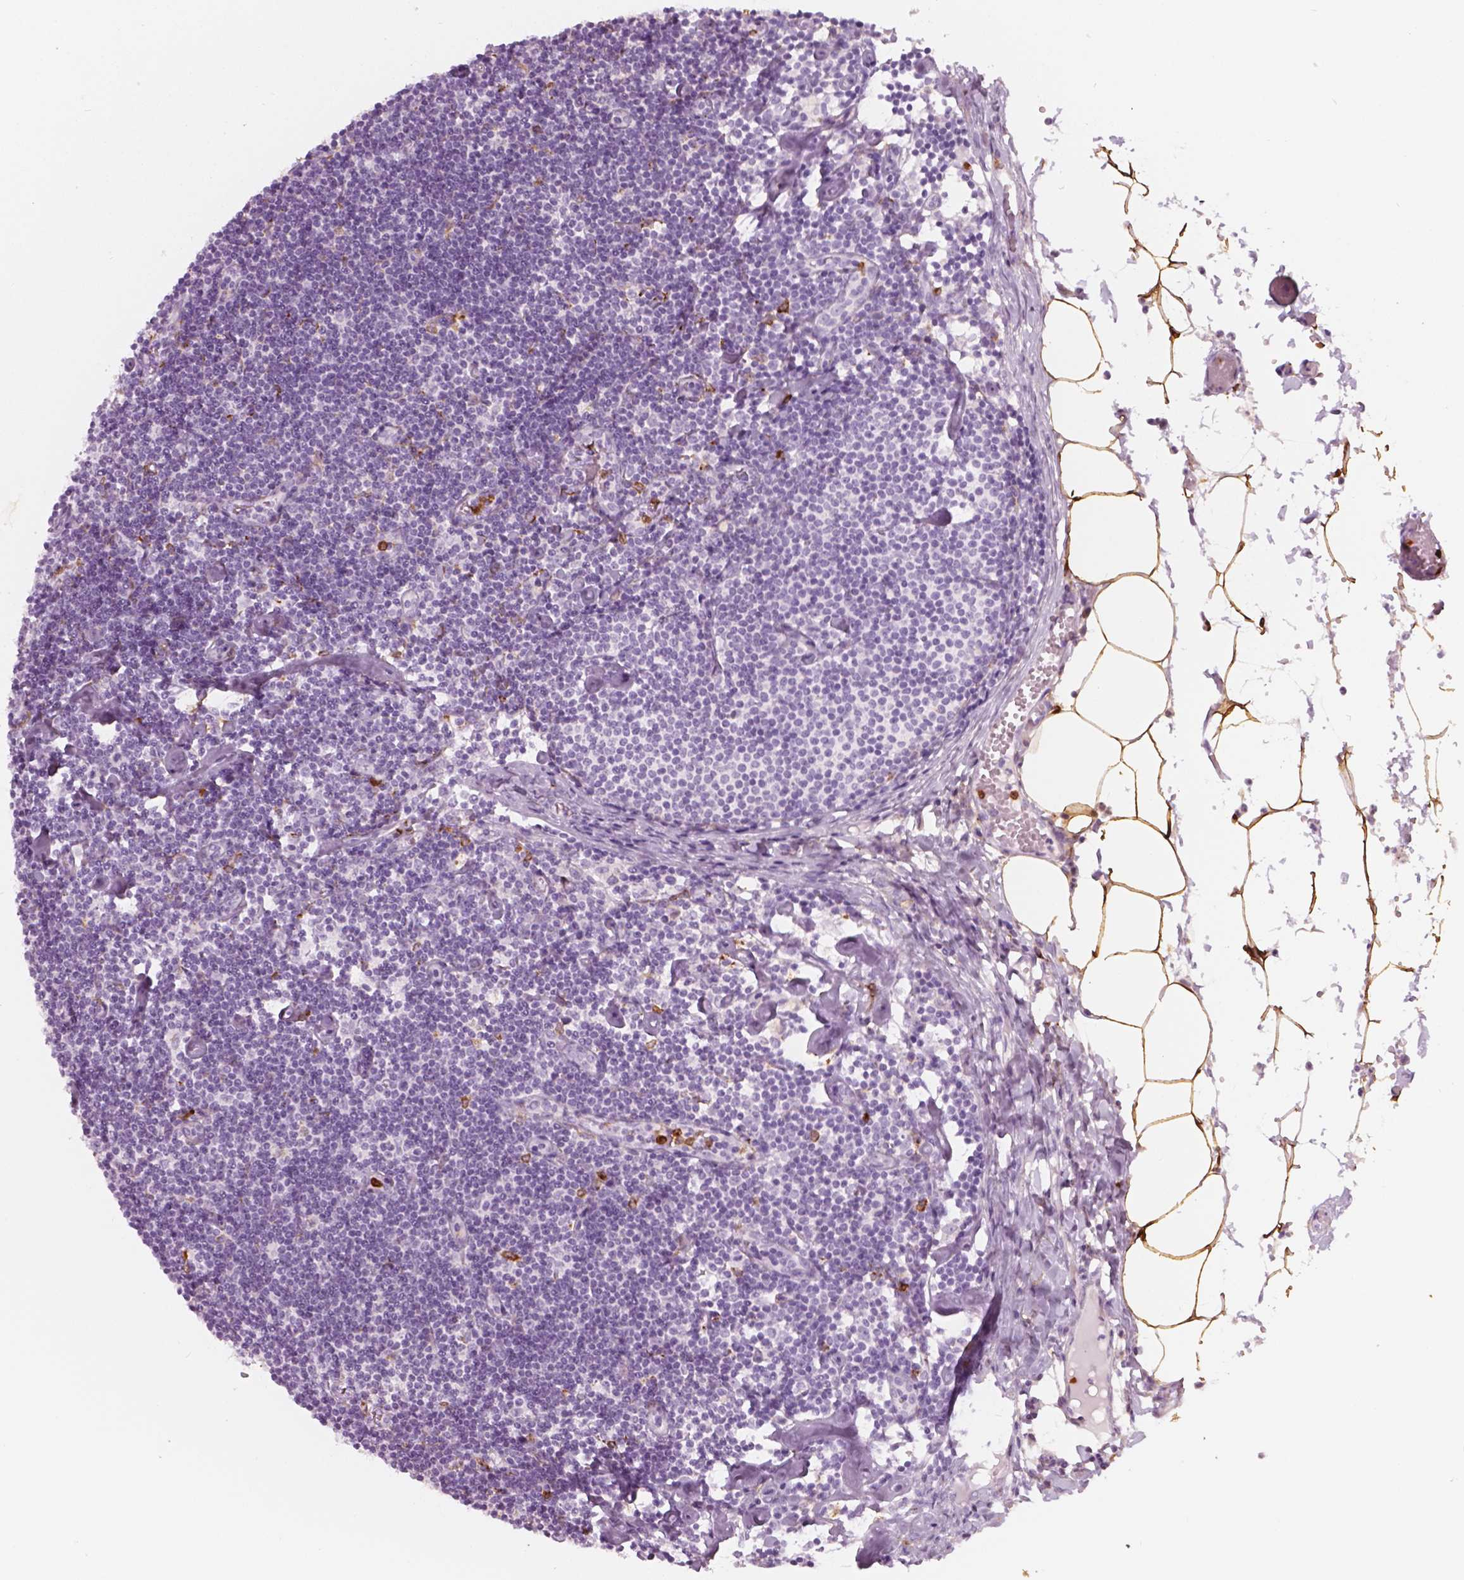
{"staining": {"intensity": "negative", "quantity": "none", "location": "none"}, "tissue": "lymph node", "cell_type": "Germinal center cells", "image_type": "normal", "snomed": [{"axis": "morphology", "description": "Normal tissue, NOS"}, {"axis": "topography", "description": "Lymph node"}], "caption": "Immunohistochemistry photomicrograph of benign lymph node: lymph node stained with DAB exhibits no significant protein staining in germinal center cells. The staining was performed using DAB (3,3'-diaminobenzidine) to visualize the protein expression in brown, while the nuclei were stained in blue with hematoxylin (Magnification: 20x).", "gene": "CES1", "patient": {"sex": "female", "age": 42}}